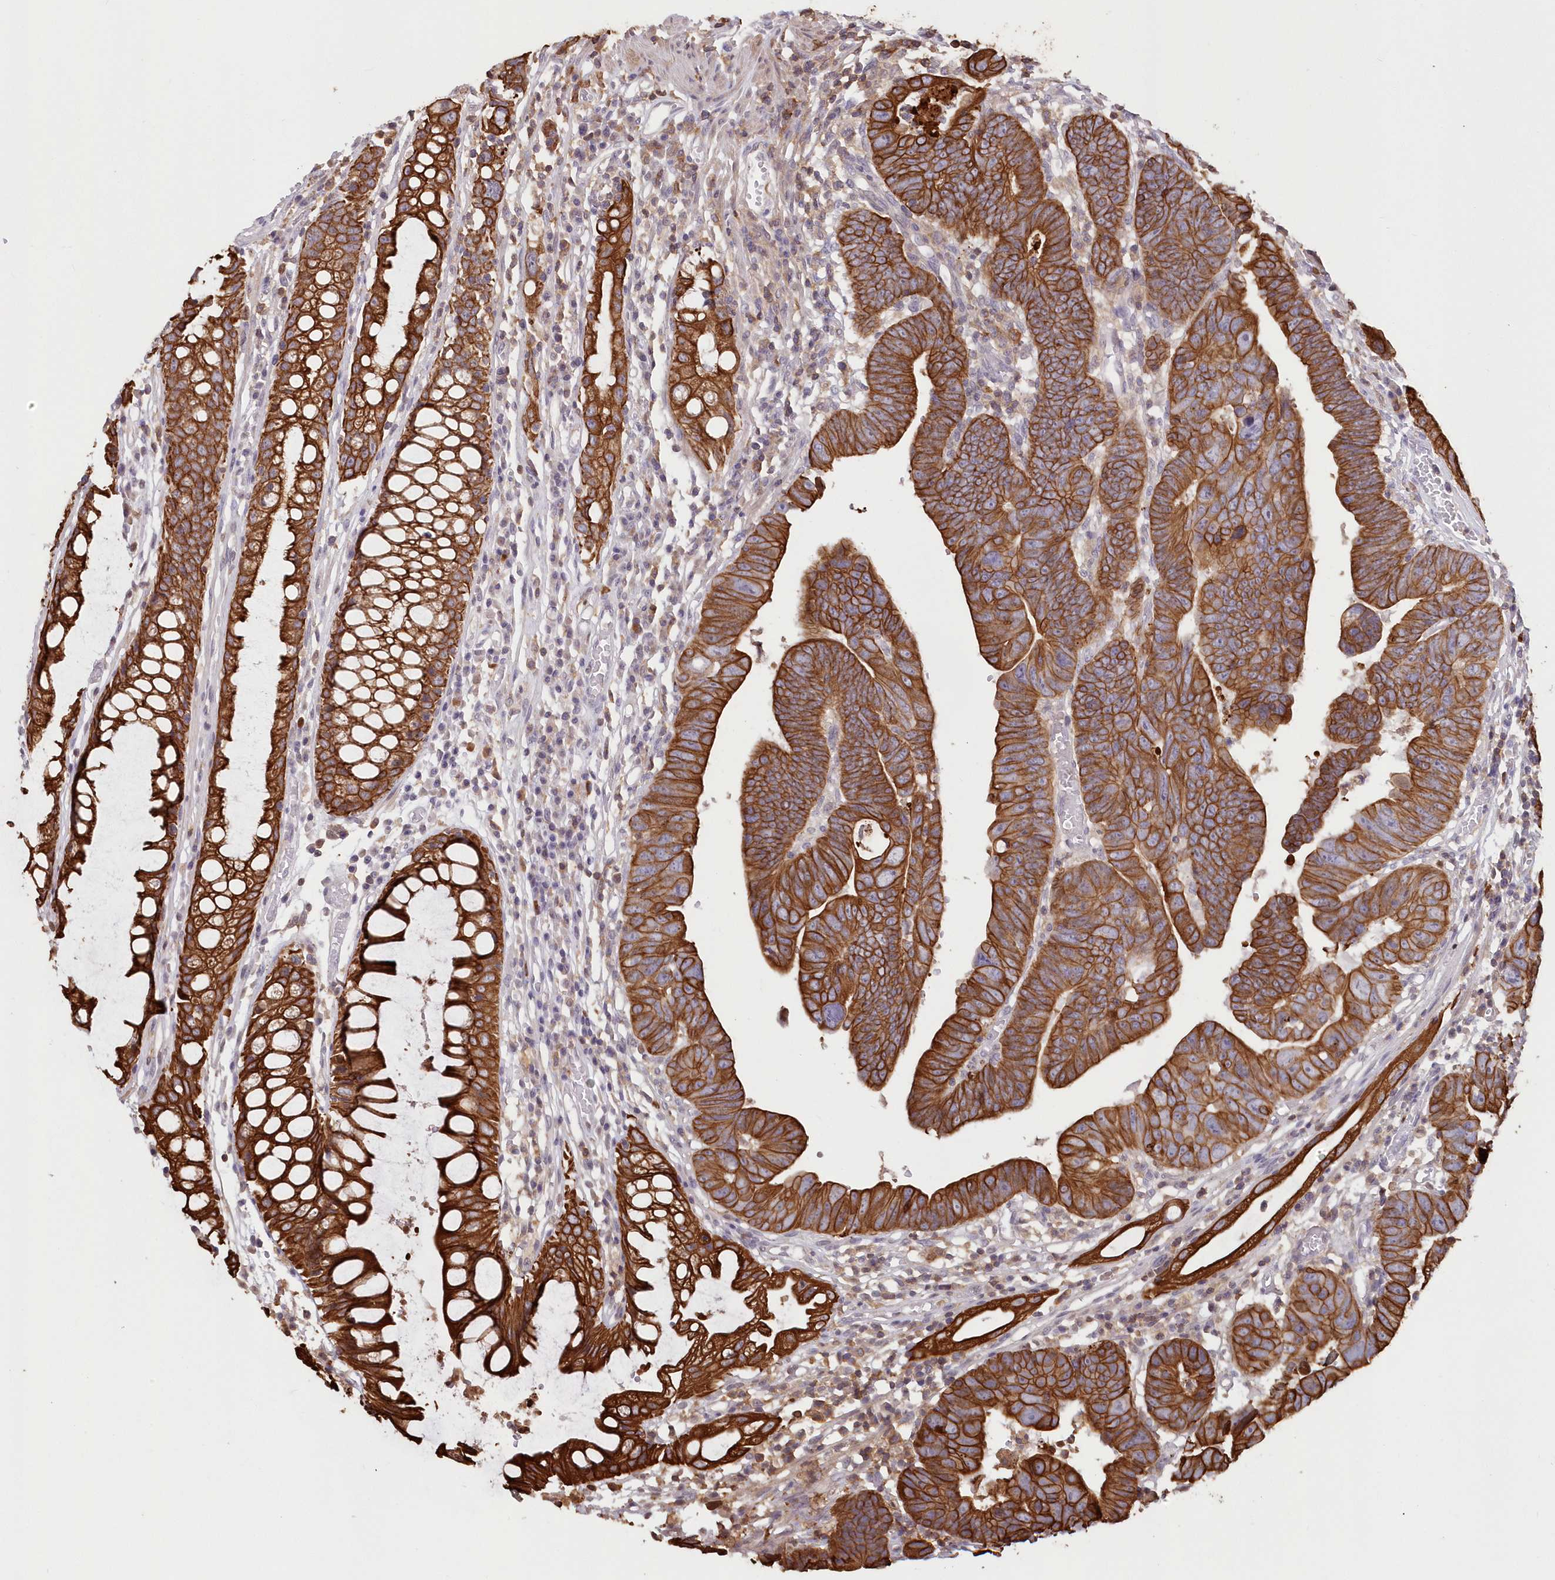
{"staining": {"intensity": "strong", "quantity": ">75%", "location": "cytoplasmic/membranous"}, "tissue": "colorectal cancer", "cell_type": "Tumor cells", "image_type": "cancer", "snomed": [{"axis": "morphology", "description": "Adenocarcinoma, NOS"}, {"axis": "topography", "description": "Rectum"}], "caption": "Protein expression analysis of colorectal cancer reveals strong cytoplasmic/membranous positivity in about >75% of tumor cells.", "gene": "SNED1", "patient": {"sex": "female", "age": 65}}